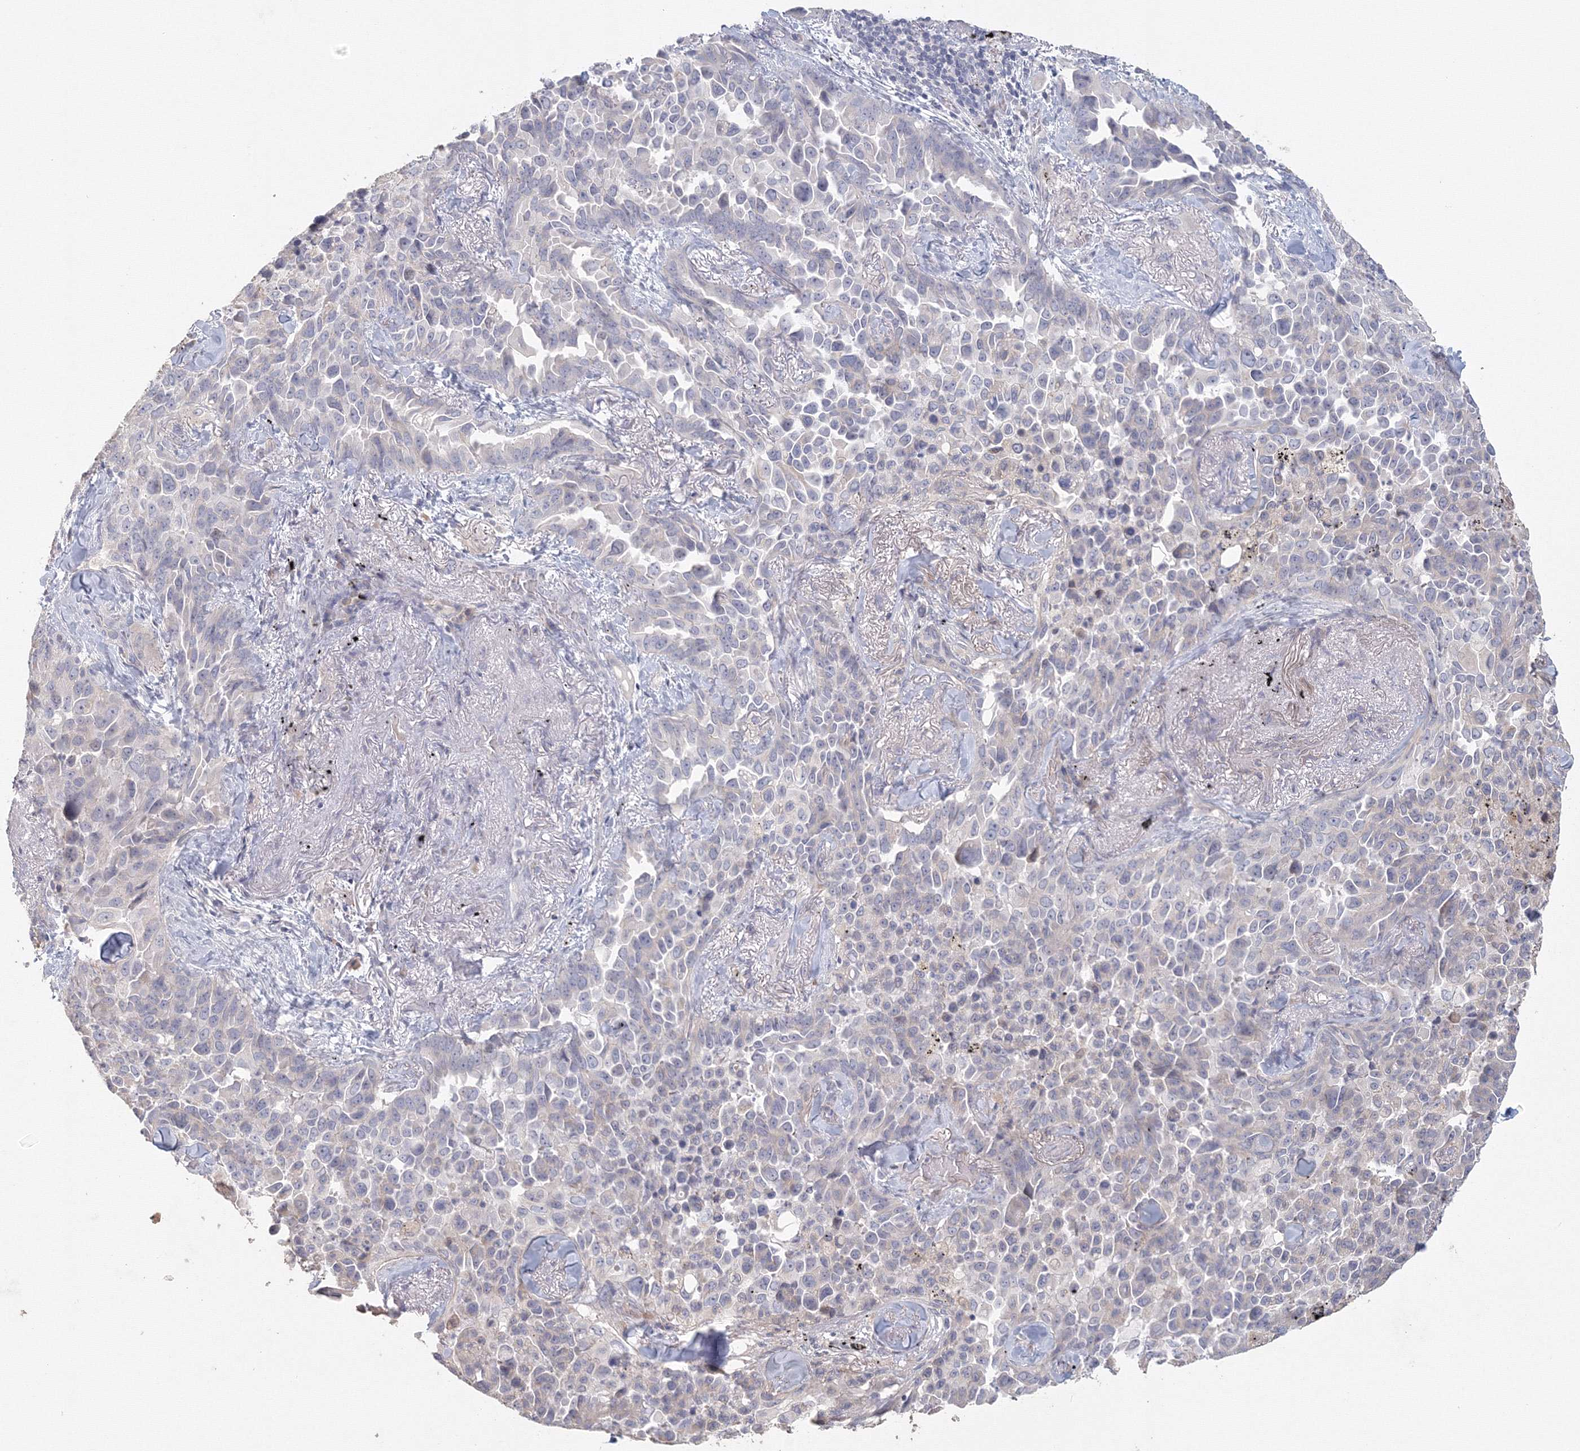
{"staining": {"intensity": "negative", "quantity": "none", "location": "none"}, "tissue": "lung cancer", "cell_type": "Tumor cells", "image_type": "cancer", "snomed": [{"axis": "morphology", "description": "Adenocarcinoma, NOS"}, {"axis": "topography", "description": "Lung"}], "caption": "A high-resolution histopathology image shows immunohistochemistry staining of lung cancer (adenocarcinoma), which demonstrates no significant positivity in tumor cells. Brightfield microscopy of immunohistochemistry (IHC) stained with DAB (3,3'-diaminobenzidine) (brown) and hematoxylin (blue), captured at high magnification.", "gene": "TACC2", "patient": {"sex": "female", "age": 67}}